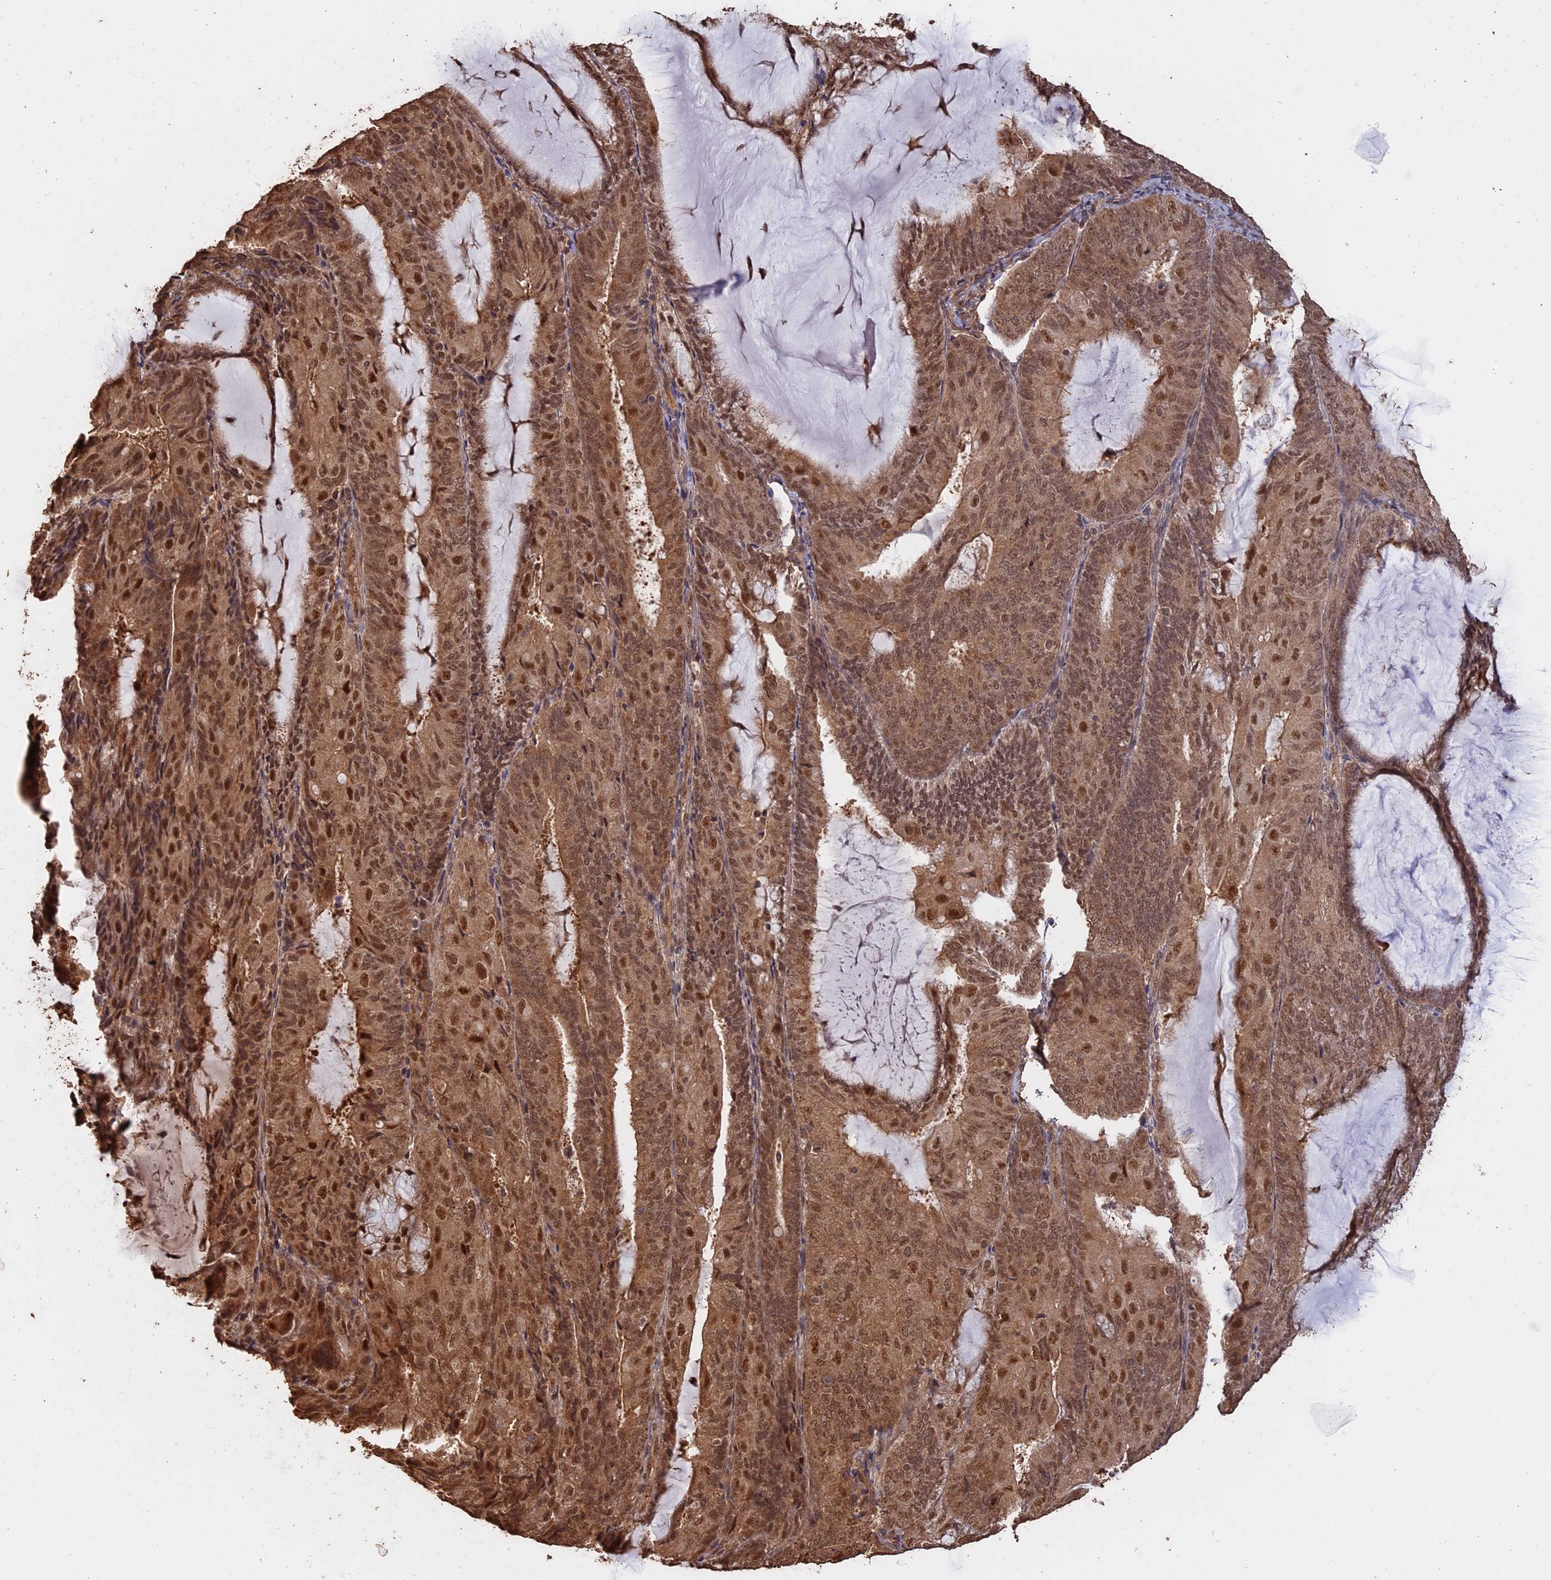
{"staining": {"intensity": "moderate", "quantity": ">75%", "location": "cytoplasmic/membranous,nuclear"}, "tissue": "endometrial cancer", "cell_type": "Tumor cells", "image_type": "cancer", "snomed": [{"axis": "morphology", "description": "Adenocarcinoma, NOS"}, {"axis": "topography", "description": "Endometrium"}], "caption": "Adenocarcinoma (endometrial) tissue displays moderate cytoplasmic/membranous and nuclear expression in about >75% of tumor cells, visualized by immunohistochemistry.", "gene": "PSMC6", "patient": {"sex": "female", "age": 81}}